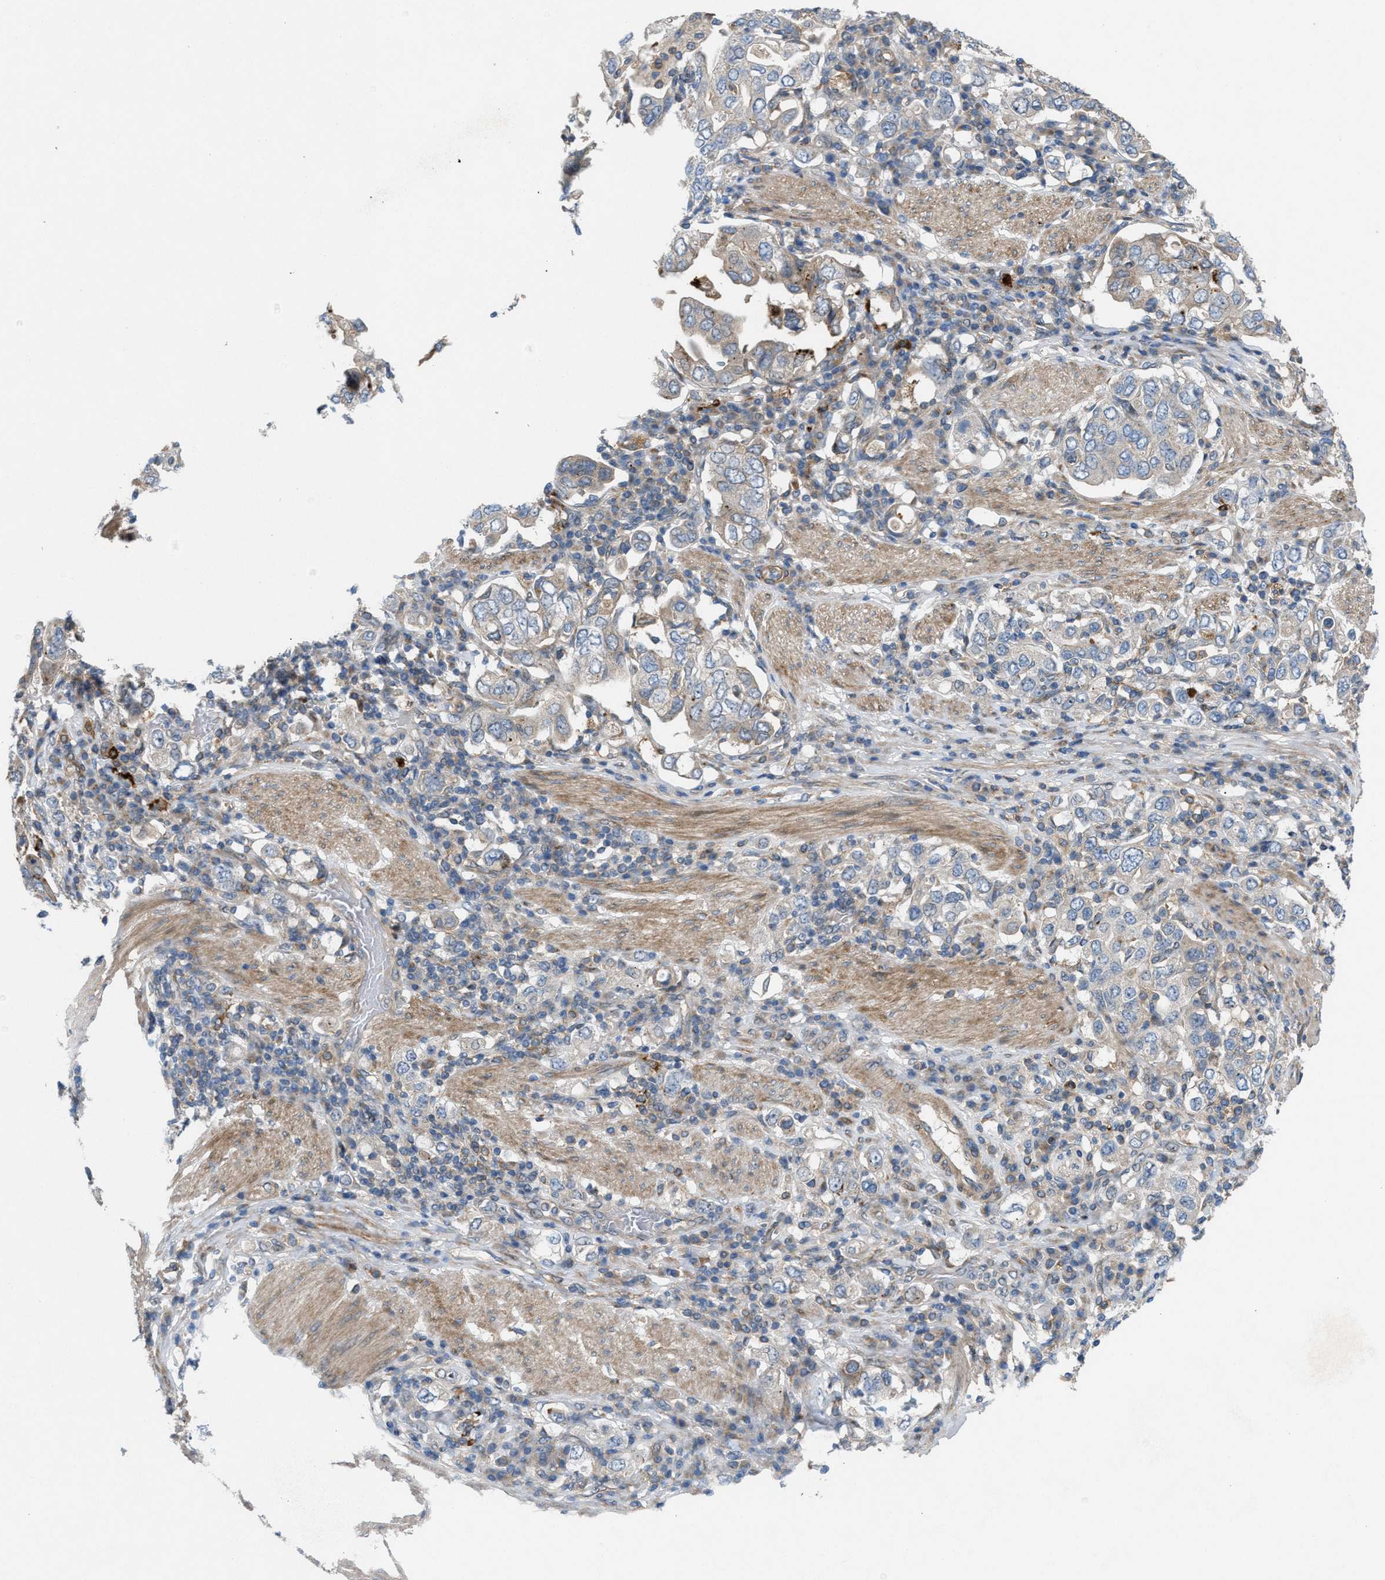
{"staining": {"intensity": "negative", "quantity": "none", "location": "none"}, "tissue": "stomach cancer", "cell_type": "Tumor cells", "image_type": "cancer", "snomed": [{"axis": "morphology", "description": "Adenocarcinoma, NOS"}, {"axis": "topography", "description": "Stomach, upper"}], "caption": "Immunohistochemical staining of stomach cancer exhibits no significant positivity in tumor cells. (Immunohistochemistry, brightfield microscopy, high magnification).", "gene": "CYB5D1", "patient": {"sex": "male", "age": 62}}